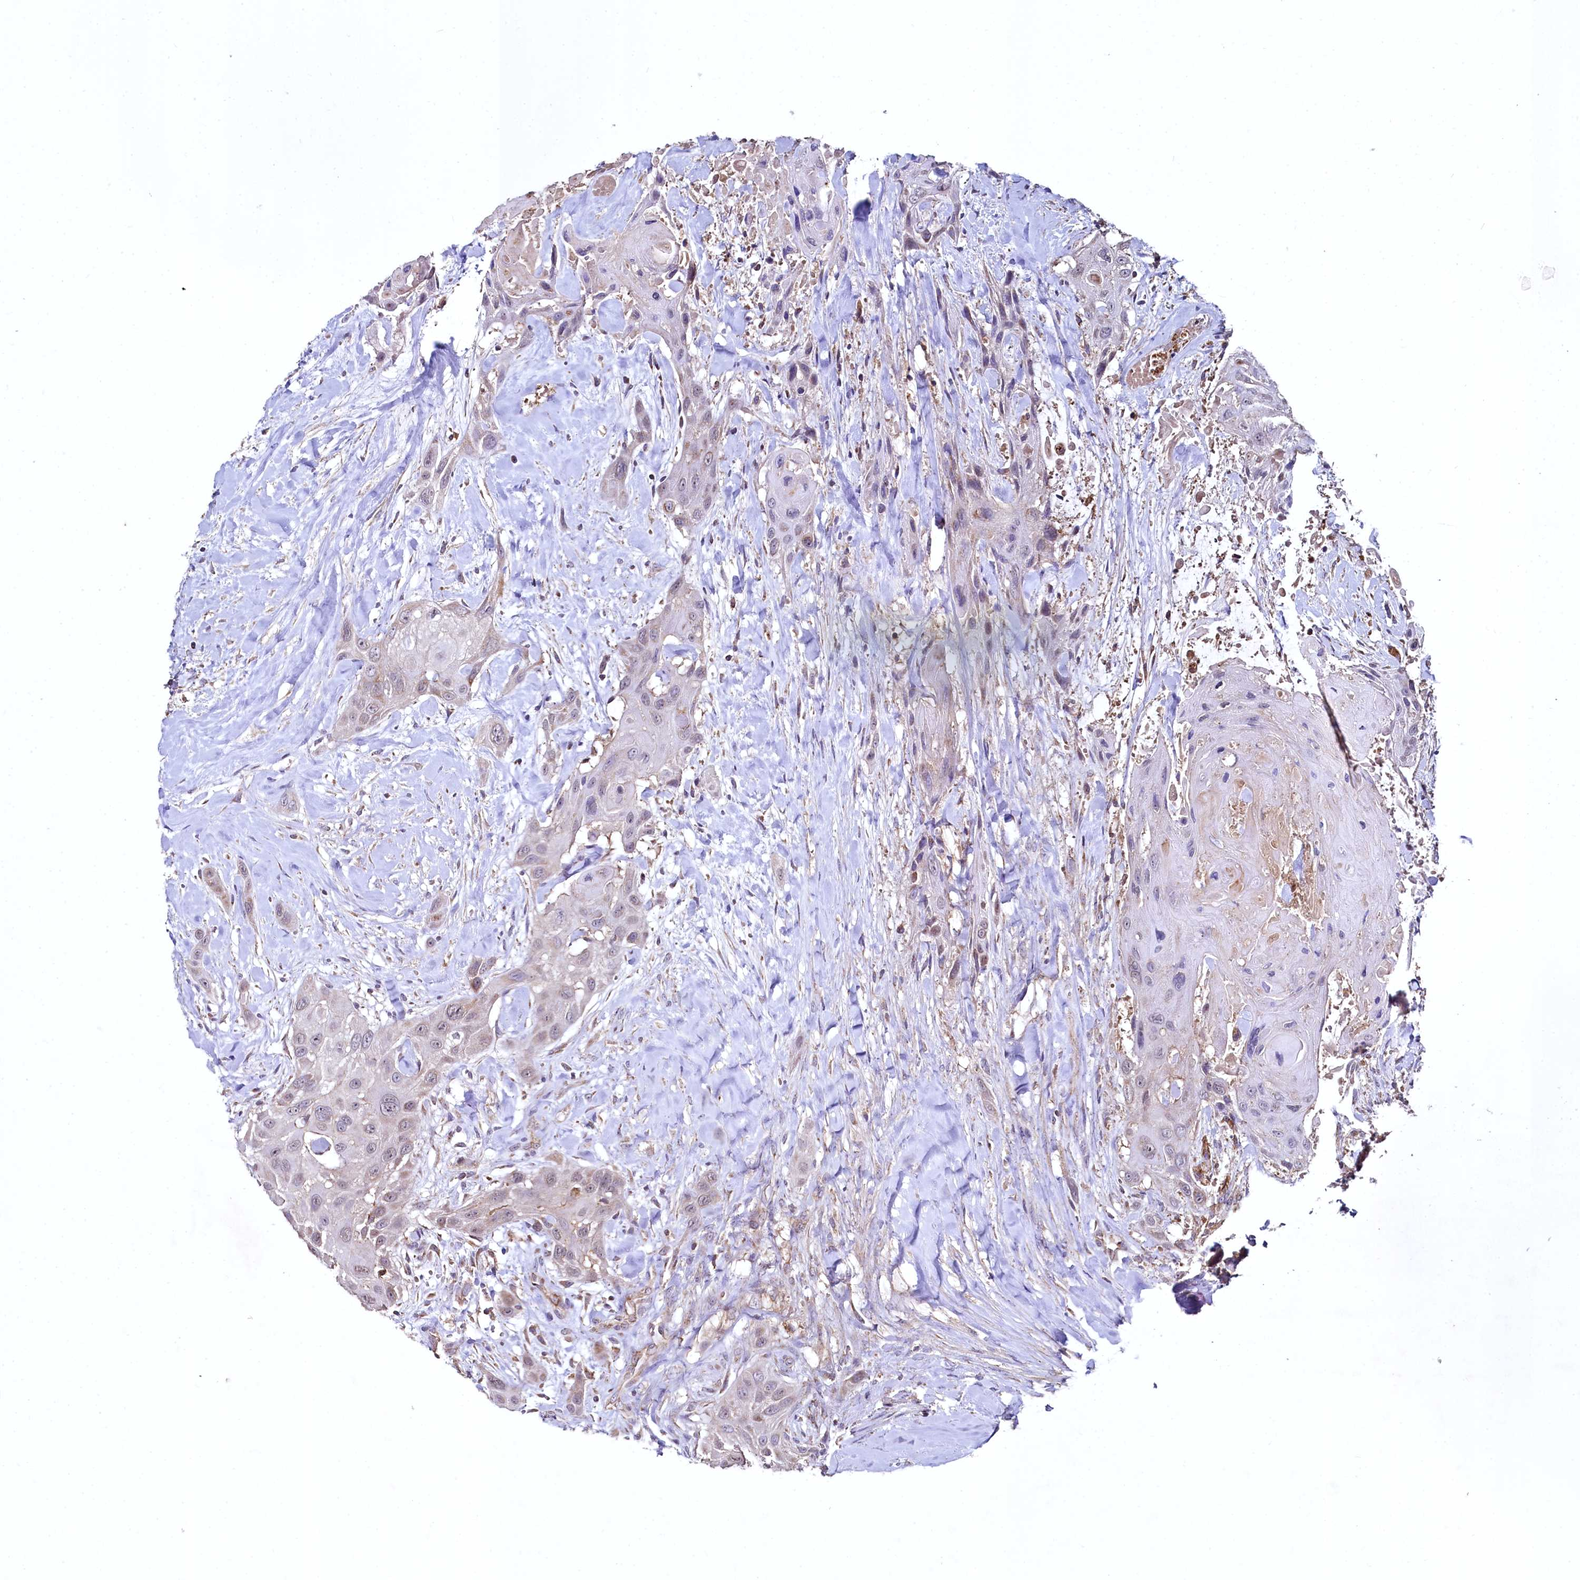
{"staining": {"intensity": "weak", "quantity": "<25%", "location": "cytoplasmic/membranous"}, "tissue": "head and neck cancer", "cell_type": "Tumor cells", "image_type": "cancer", "snomed": [{"axis": "morphology", "description": "Squamous cell carcinoma, NOS"}, {"axis": "topography", "description": "Head-Neck"}], "caption": "Tumor cells are negative for protein expression in human squamous cell carcinoma (head and neck).", "gene": "METTL4", "patient": {"sex": "male", "age": 81}}